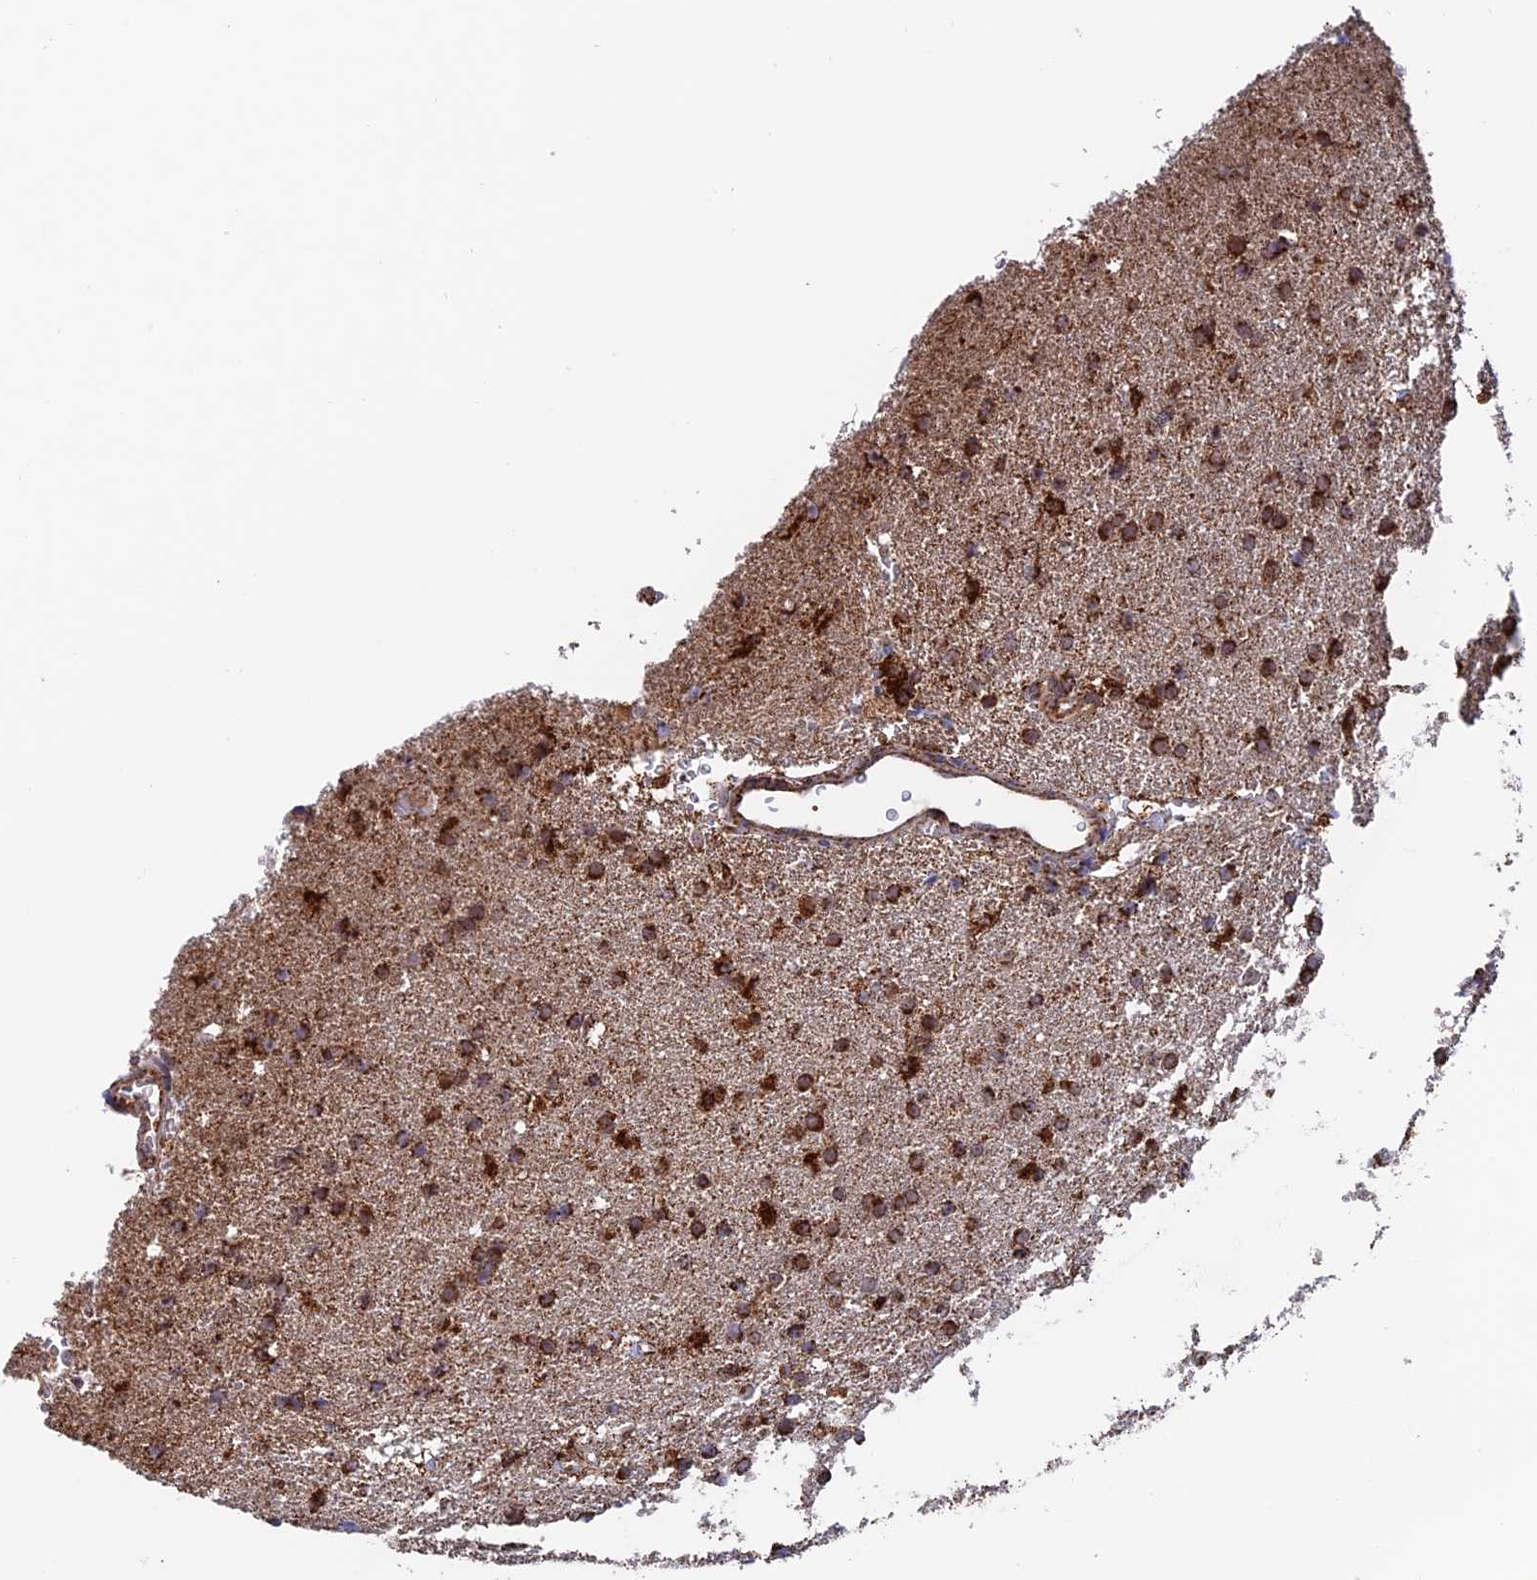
{"staining": {"intensity": "strong", "quantity": ">75%", "location": "cytoplasmic/membranous"}, "tissue": "glioma", "cell_type": "Tumor cells", "image_type": "cancer", "snomed": [{"axis": "morphology", "description": "Glioma, malignant, High grade"}, {"axis": "topography", "description": "Brain"}], "caption": "Glioma tissue displays strong cytoplasmic/membranous expression in about >75% of tumor cells, visualized by immunohistochemistry.", "gene": "DTYMK", "patient": {"sex": "male", "age": 72}}